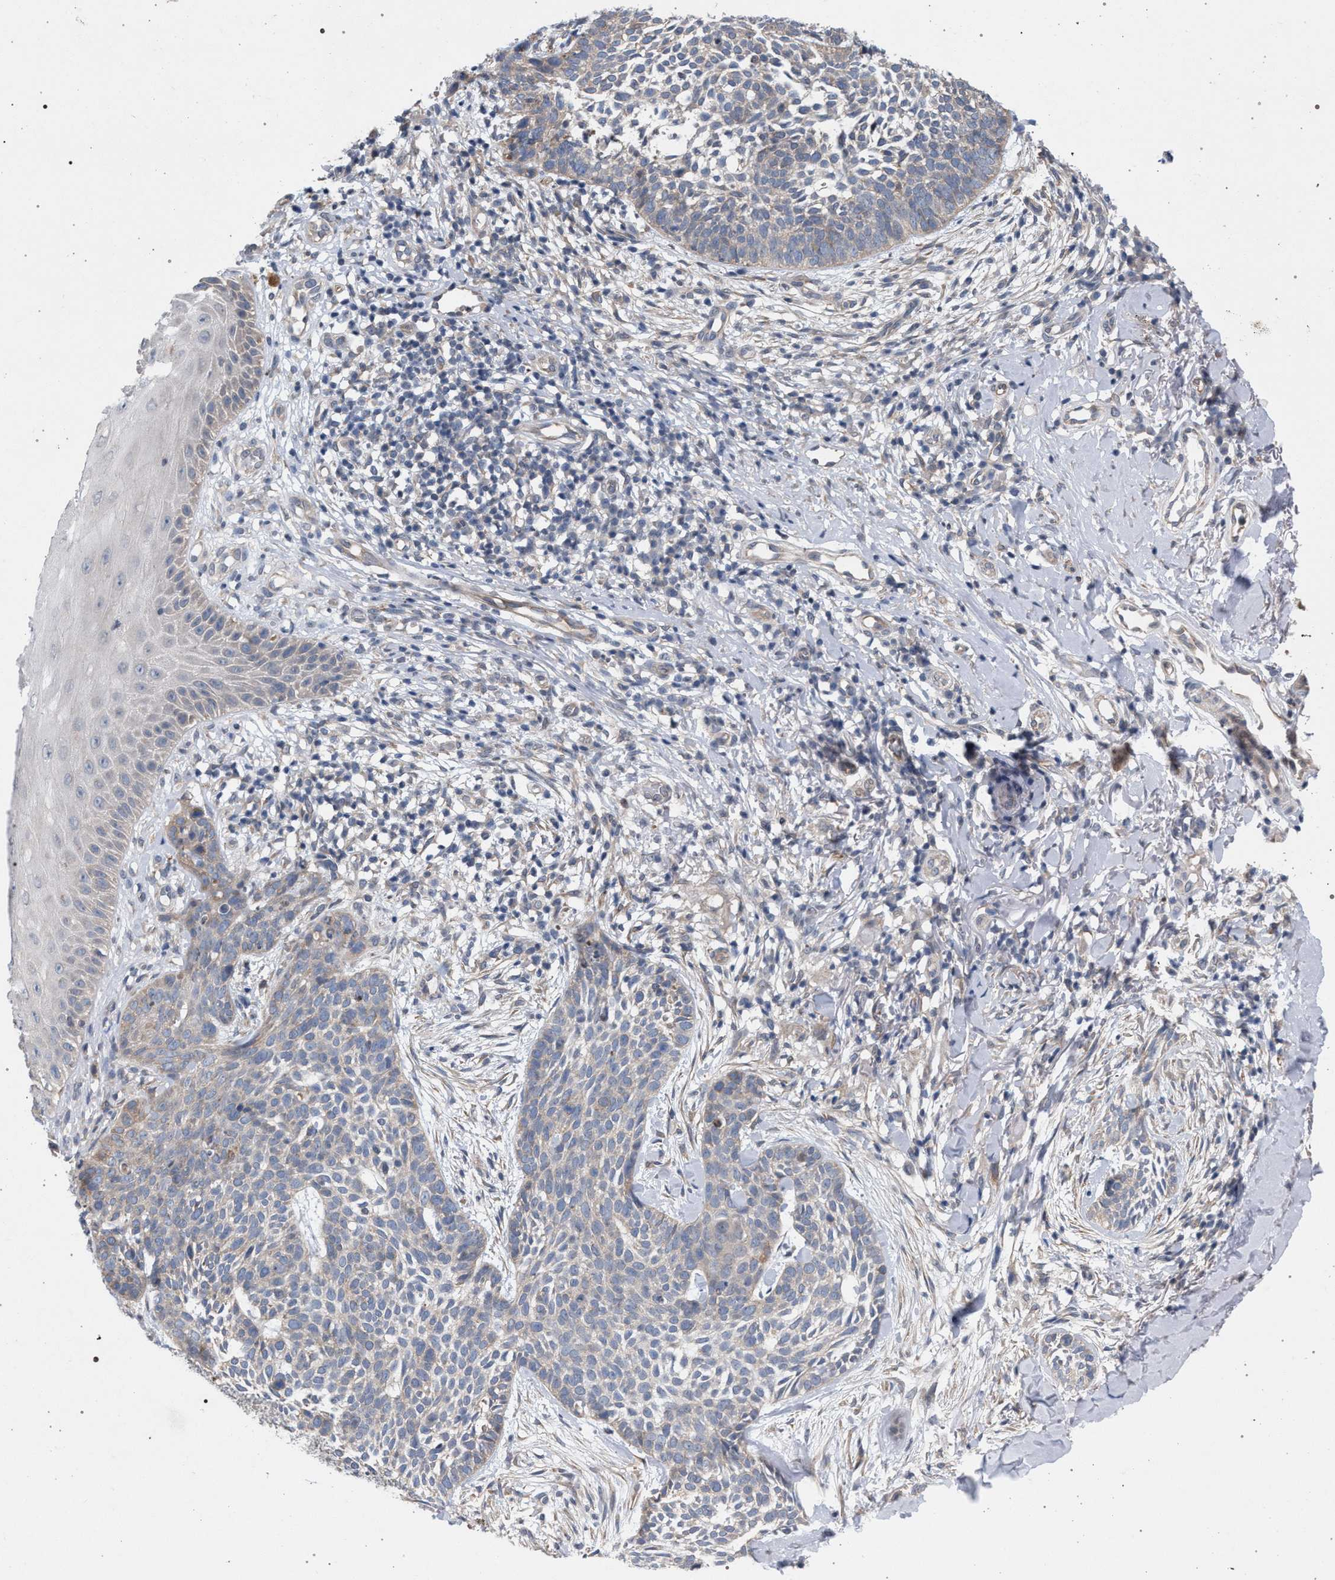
{"staining": {"intensity": "weak", "quantity": "<25%", "location": "cytoplasmic/membranous"}, "tissue": "skin cancer", "cell_type": "Tumor cells", "image_type": "cancer", "snomed": [{"axis": "morphology", "description": "Normal tissue, NOS"}, {"axis": "morphology", "description": "Basal cell carcinoma"}, {"axis": "topography", "description": "Skin"}], "caption": "The histopathology image demonstrates no significant positivity in tumor cells of skin basal cell carcinoma. (Immunohistochemistry (ihc), brightfield microscopy, high magnification).", "gene": "ARPC5L", "patient": {"sex": "male", "age": 67}}